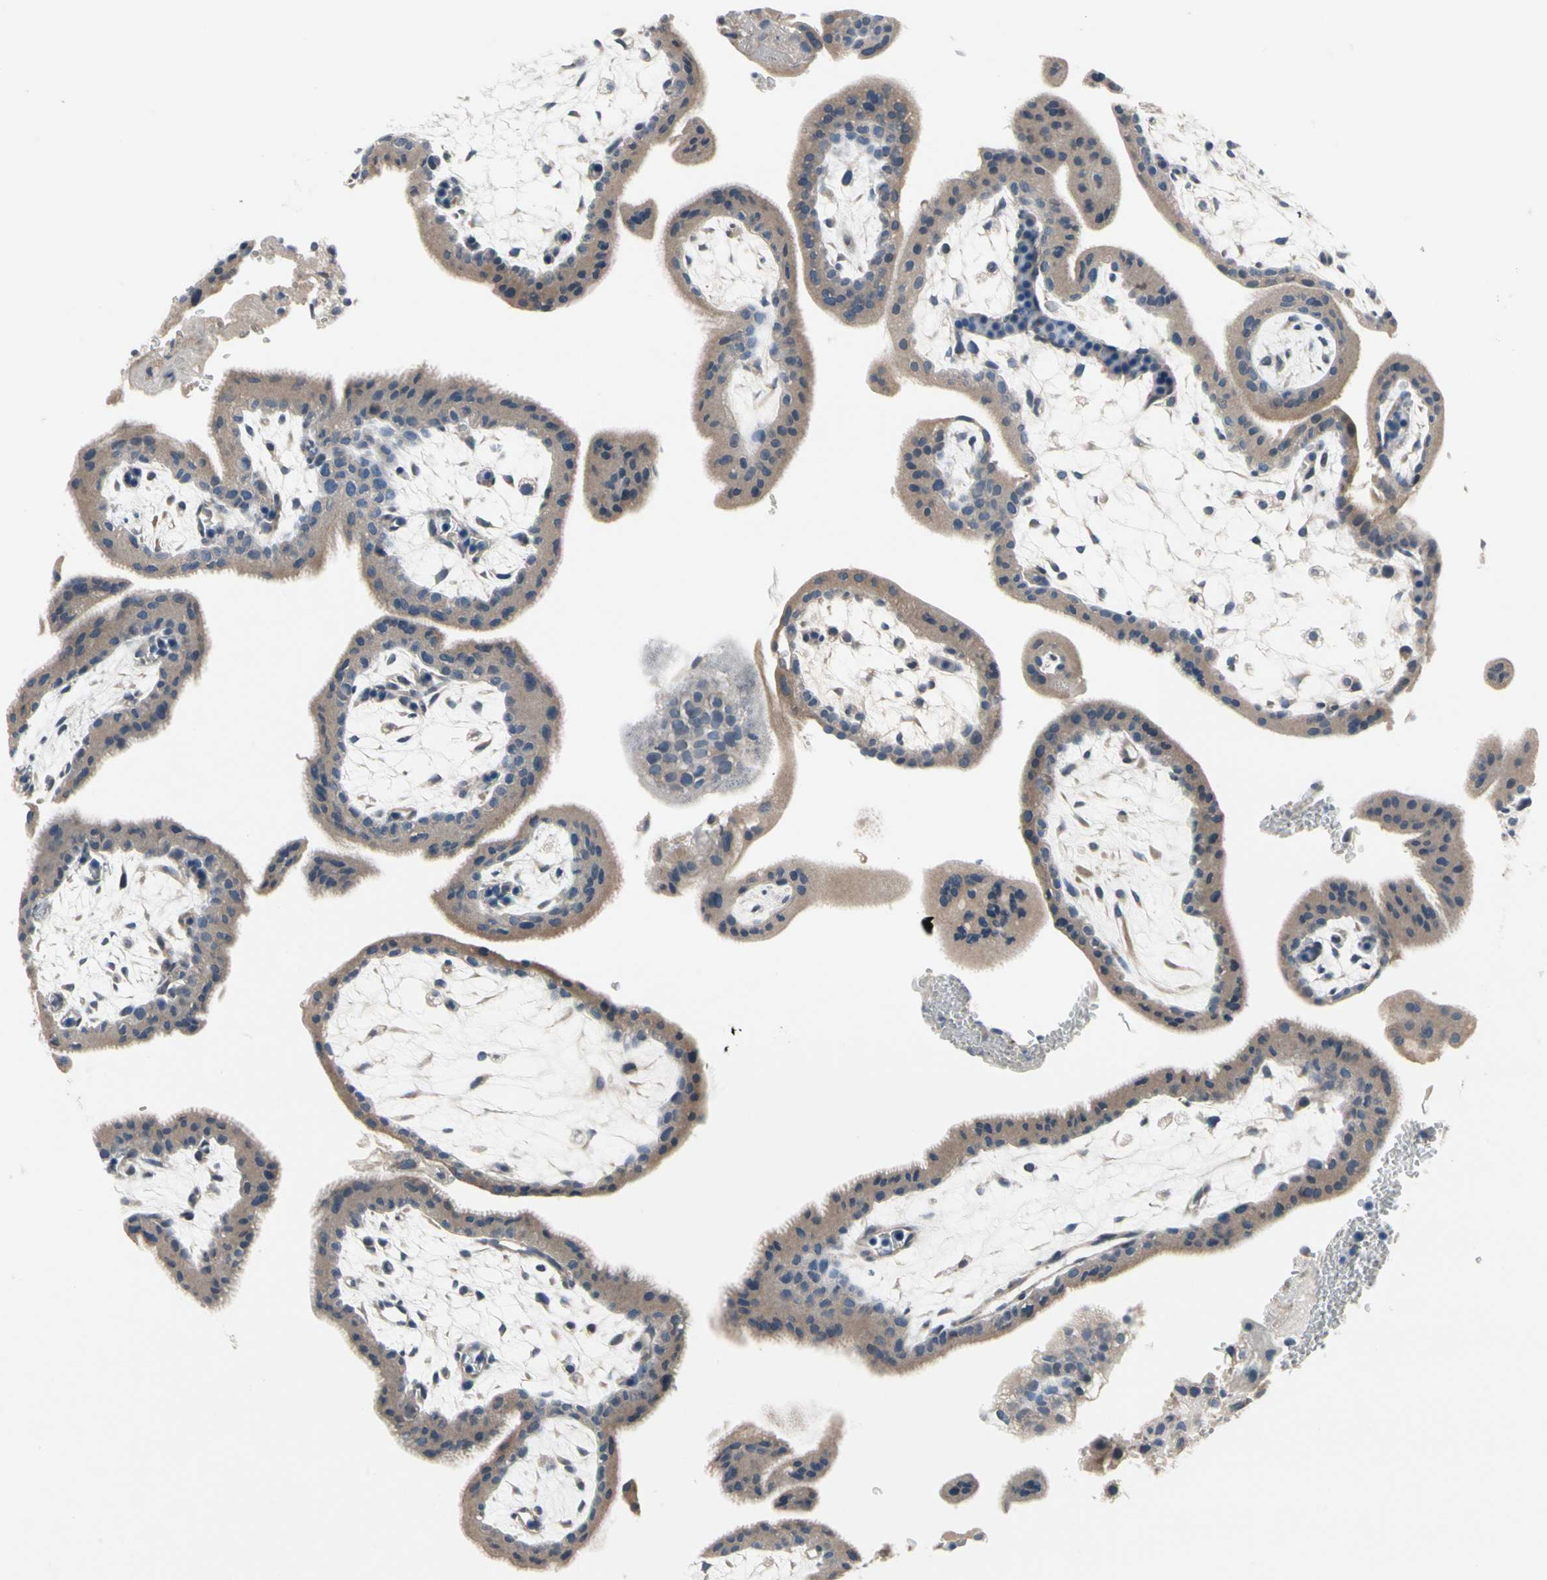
{"staining": {"intensity": "weak", "quantity": "25%-75%", "location": "cytoplasmic/membranous"}, "tissue": "placenta", "cell_type": "Decidual cells", "image_type": "normal", "snomed": [{"axis": "morphology", "description": "Normal tissue, NOS"}, {"axis": "topography", "description": "Placenta"}], "caption": "Immunohistochemistry (IHC) staining of unremarkable placenta, which shows low levels of weak cytoplasmic/membranous expression in approximately 25%-75% of decidual cells indicating weak cytoplasmic/membranous protein staining. The staining was performed using DAB (3,3'-diaminobenzidine) (brown) for protein detection and nuclei were counterstained in hematoxylin (blue).", "gene": "SELENOK", "patient": {"sex": "female", "age": 35}}